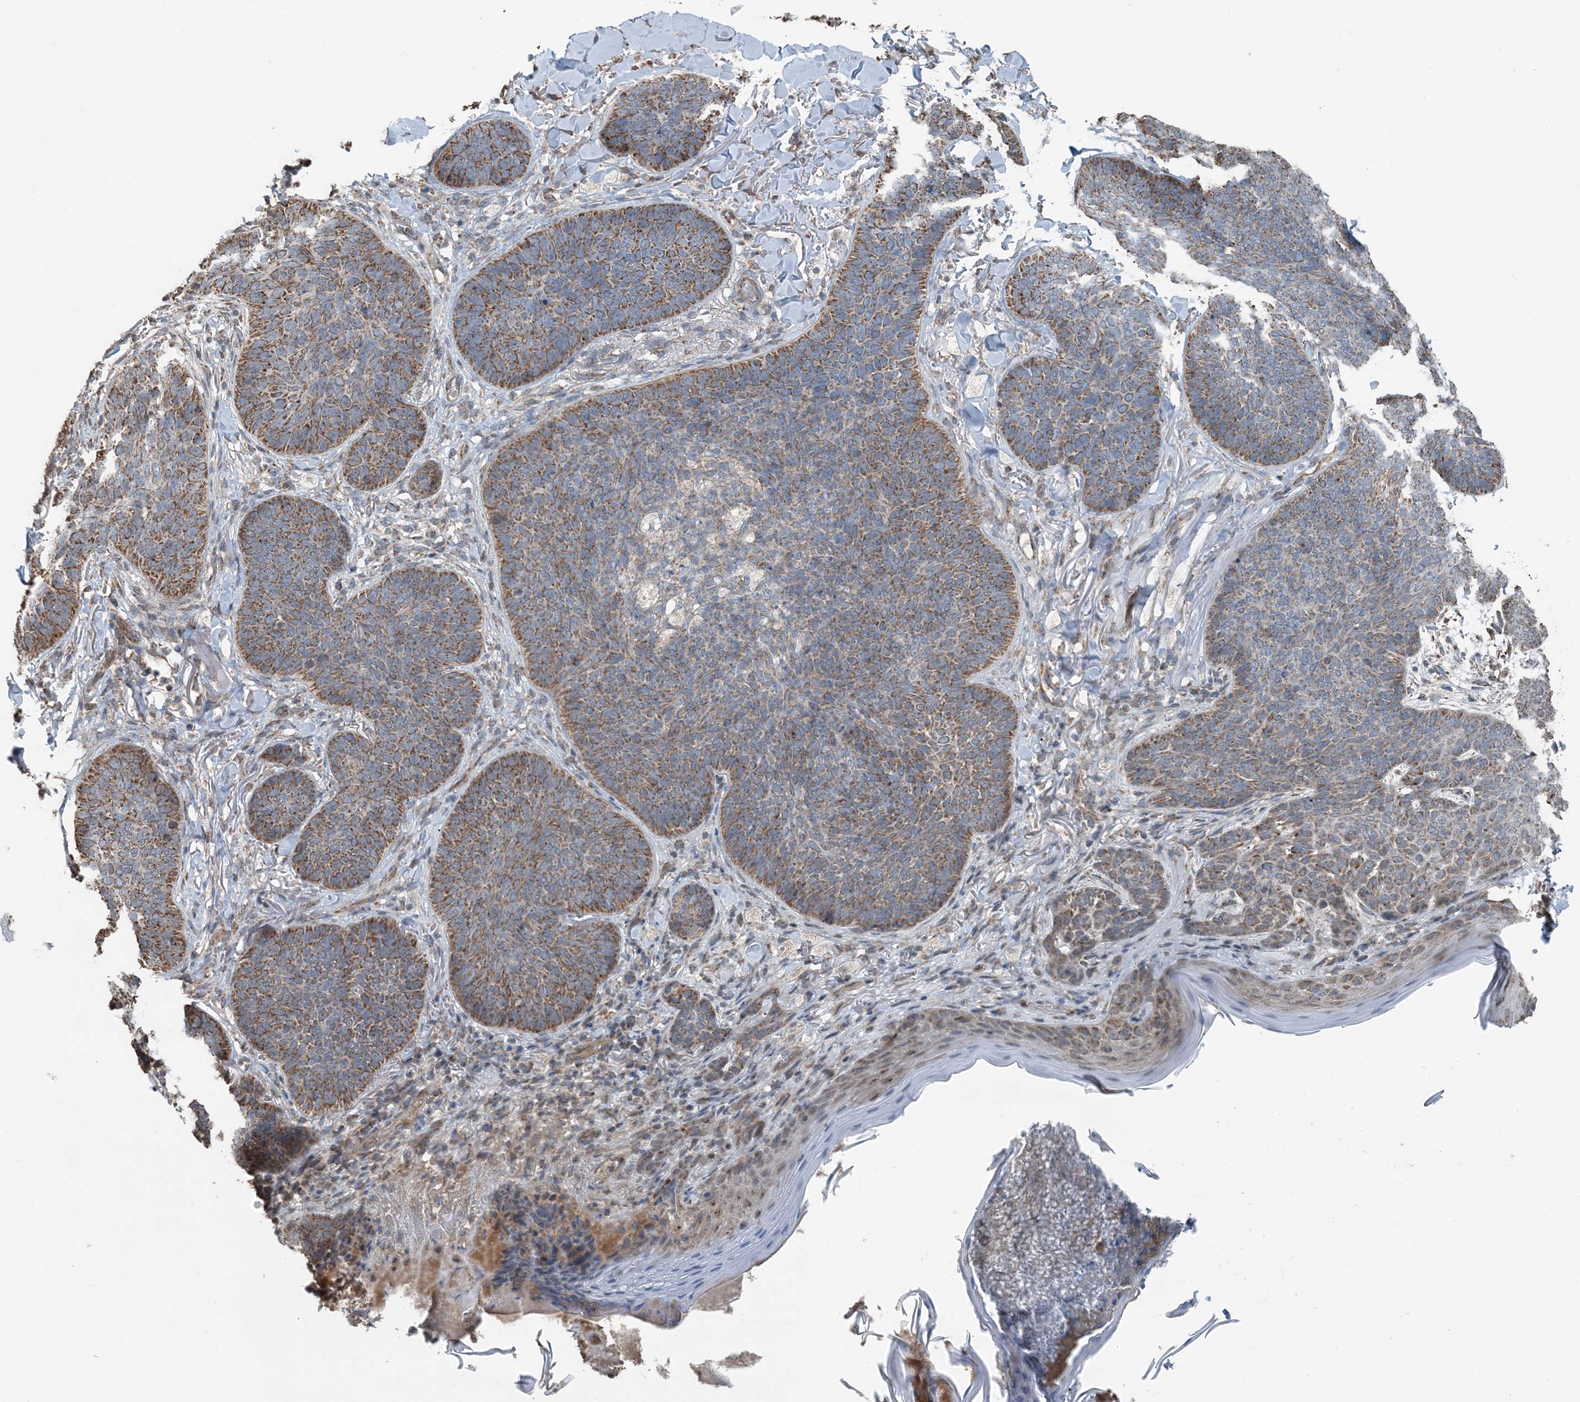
{"staining": {"intensity": "moderate", "quantity": ">75%", "location": "cytoplasmic/membranous"}, "tissue": "skin cancer", "cell_type": "Tumor cells", "image_type": "cancer", "snomed": [{"axis": "morphology", "description": "Basal cell carcinoma"}, {"axis": "topography", "description": "Skin"}], "caption": "There is medium levels of moderate cytoplasmic/membranous positivity in tumor cells of skin cancer, as demonstrated by immunohistochemical staining (brown color).", "gene": "PILRB", "patient": {"sex": "male", "age": 85}}